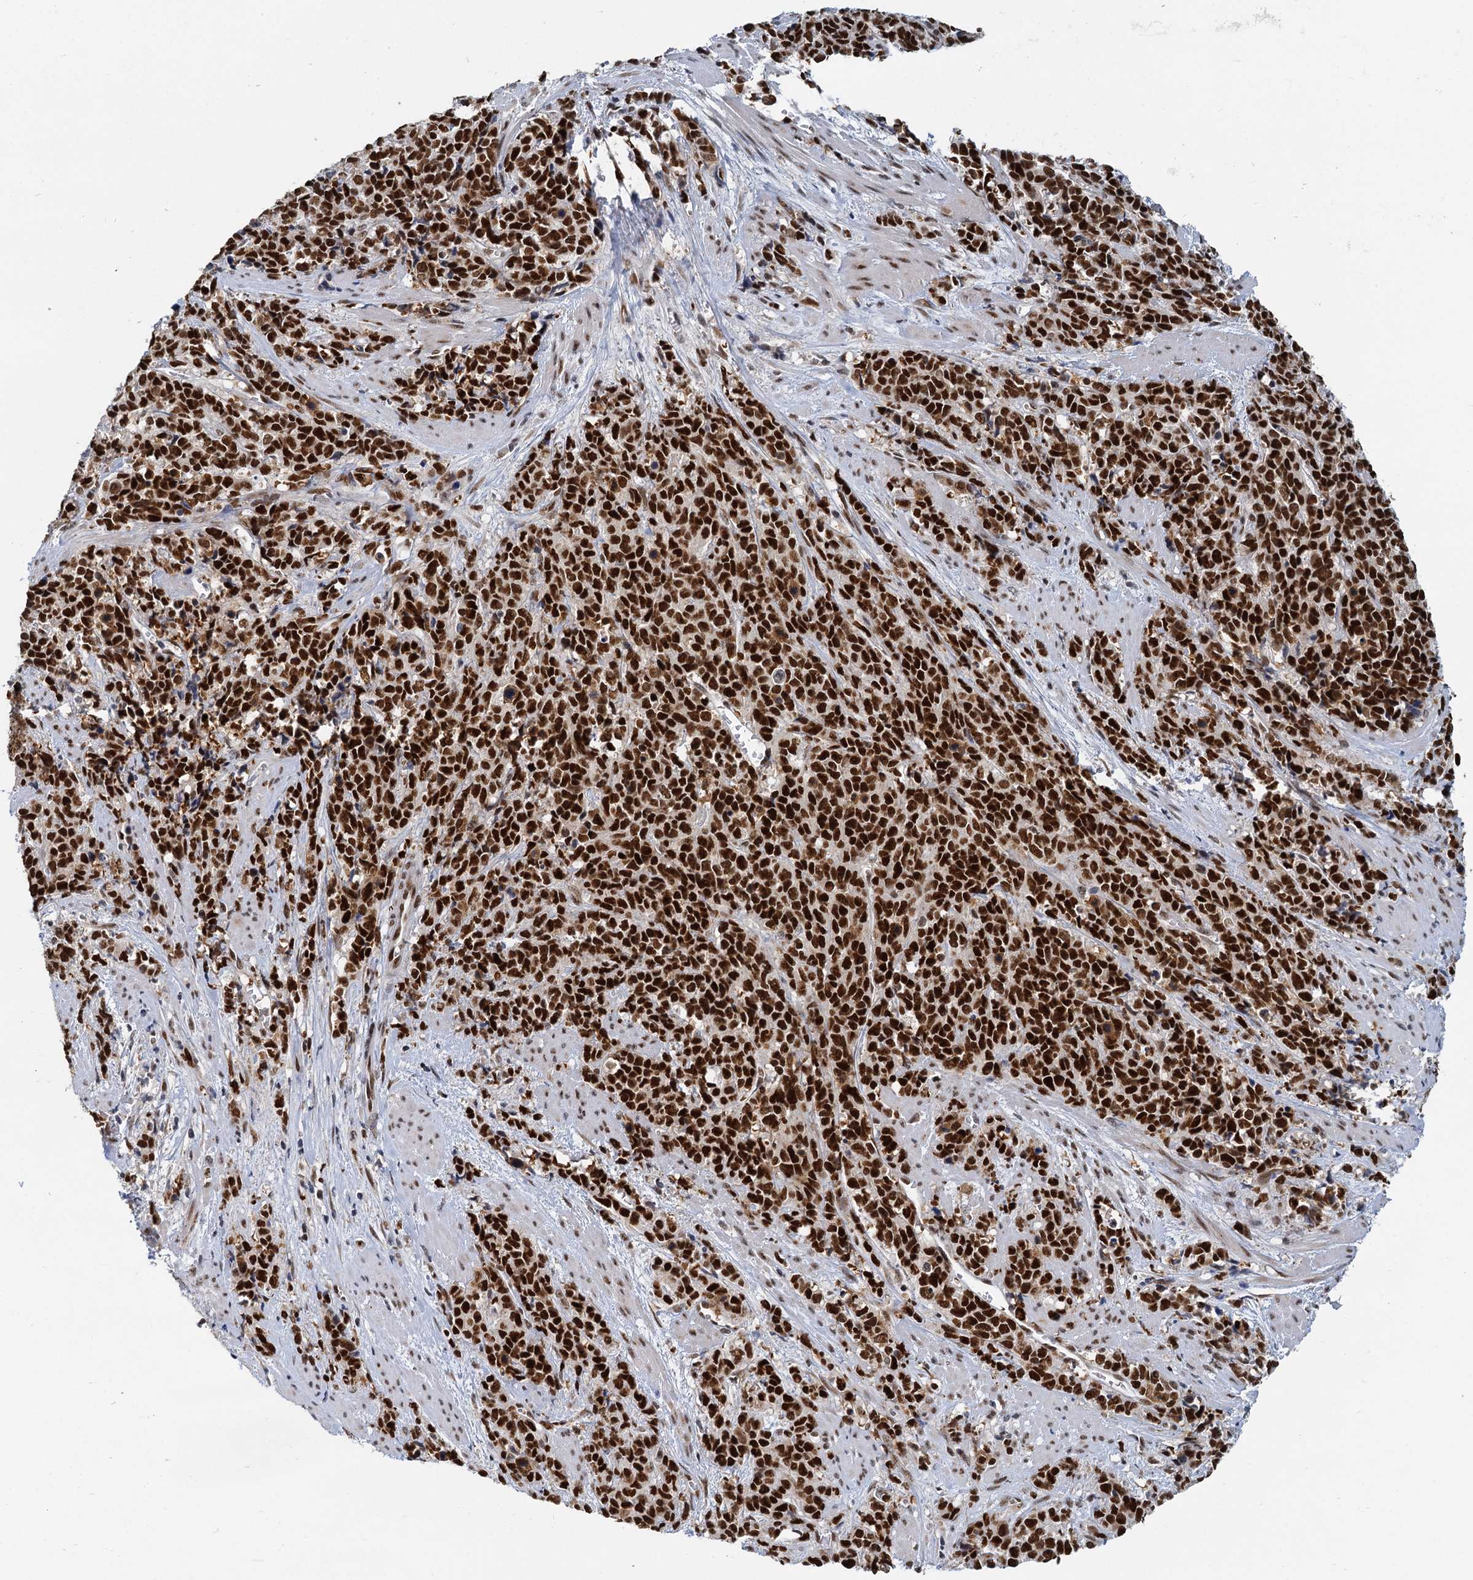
{"staining": {"intensity": "strong", "quantity": ">75%", "location": "nuclear"}, "tissue": "cervical cancer", "cell_type": "Tumor cells", "image_type": "cancer", "snomed": [{"axis": "morphology", "description": "Squamous cell carcinoma, NOS"}, {"axis": "topography", "description": "Cervix"}], "caption": "DAB immunohistochemical staining of human squamous cell carcinoma (cervical) demonstrates strong nuclear protein expression in about >75% of tumor cells.", "gene": "RPRD1A", "patient": {"sex": "female", "age": 60}}